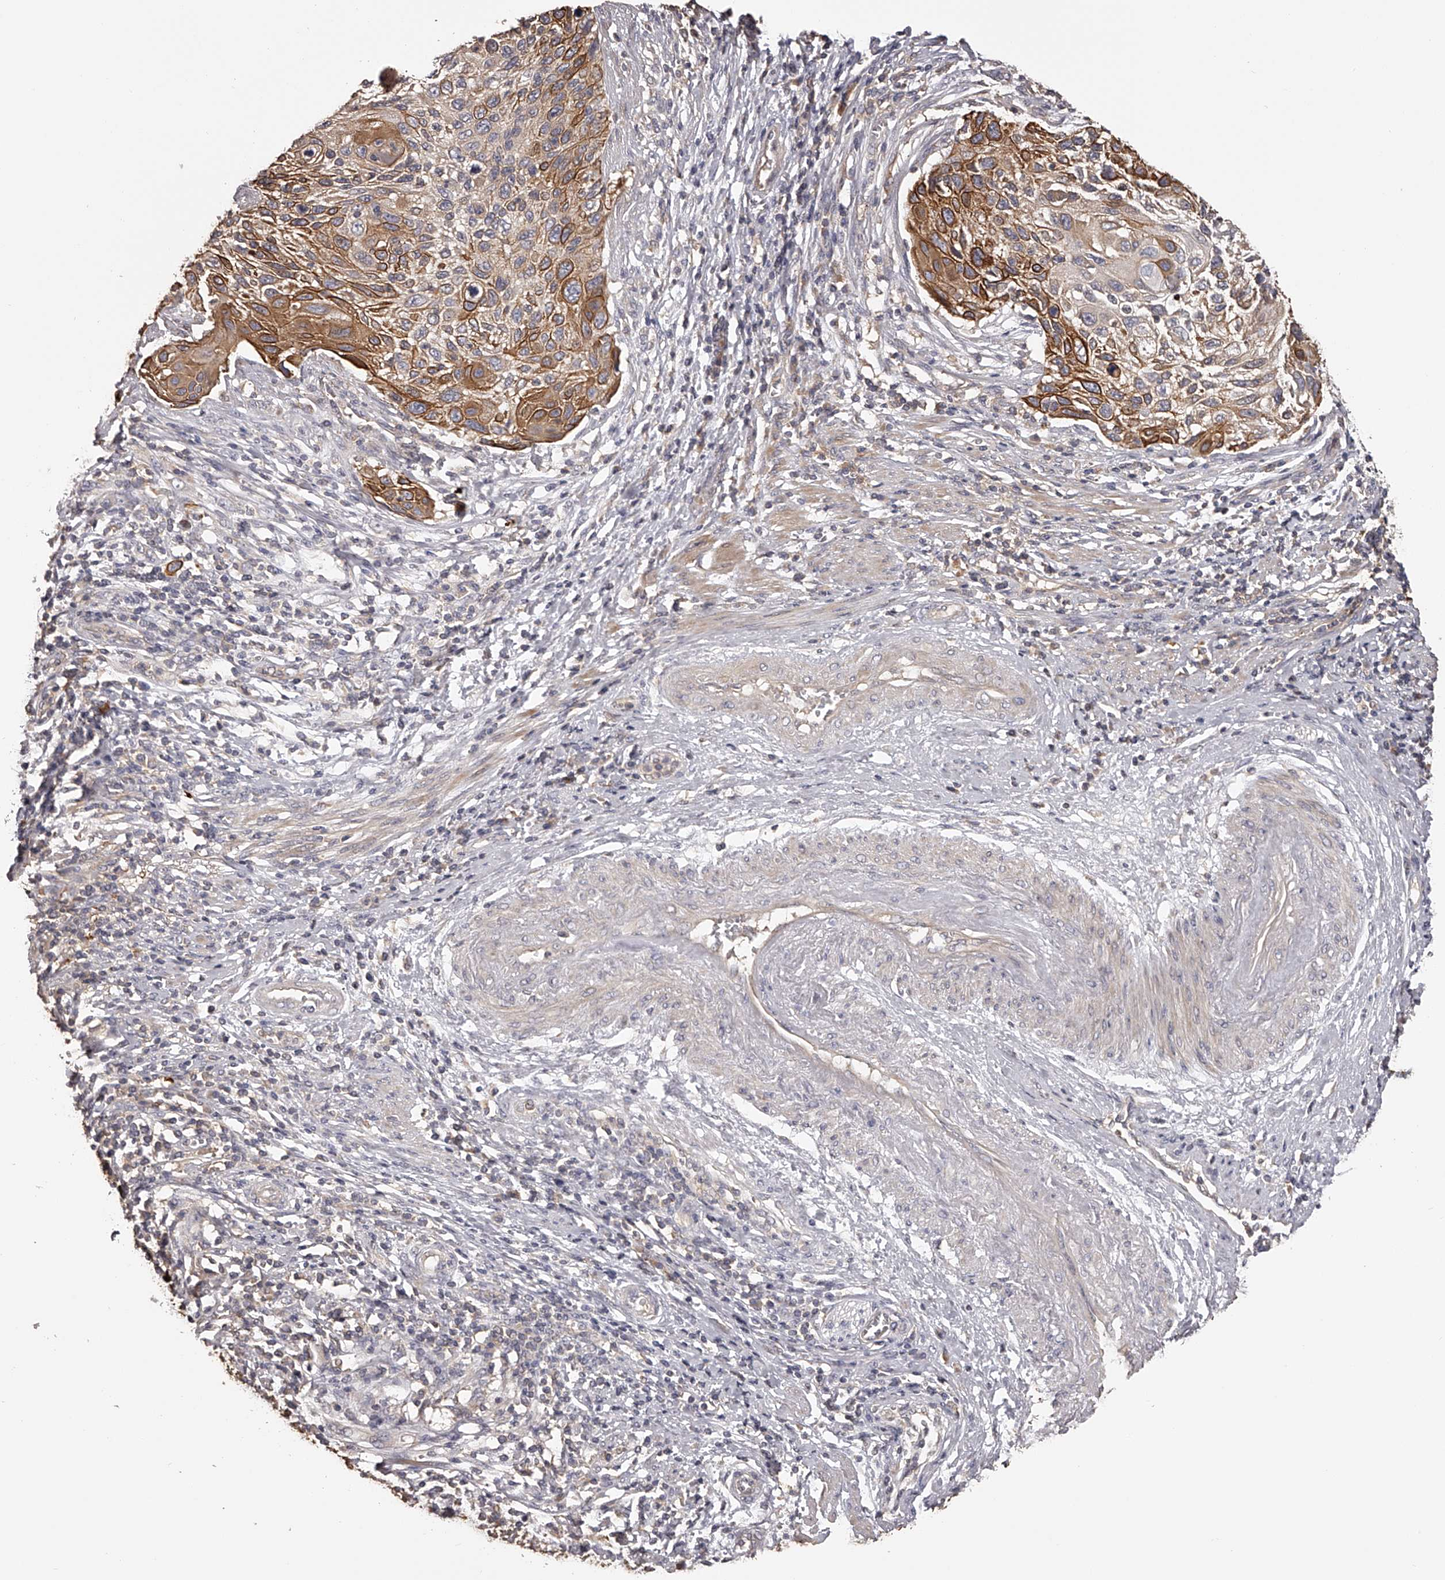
{"staining": {"intensity": "strong", "quantity": ">75%", "location": "cytoplasmic/membranous"}, "tissue": "cervical cancer", "cell_type": "Tumor cells", "image_type": "cancer", "snomed": [{"axis": "morphology", "description": "Squamous cell carcinoma, NOS"}, {"axis": "topography", "description": "Cervix"}], "caption": "A brown stain shows strong cytoplasmic/membranous expression of a protein in squamous cell carcinoma (cervical) tumor cells. Nuclei are stained in blue.", "gene": "TNN", "patient": {"sex": "female", "age": 70}}